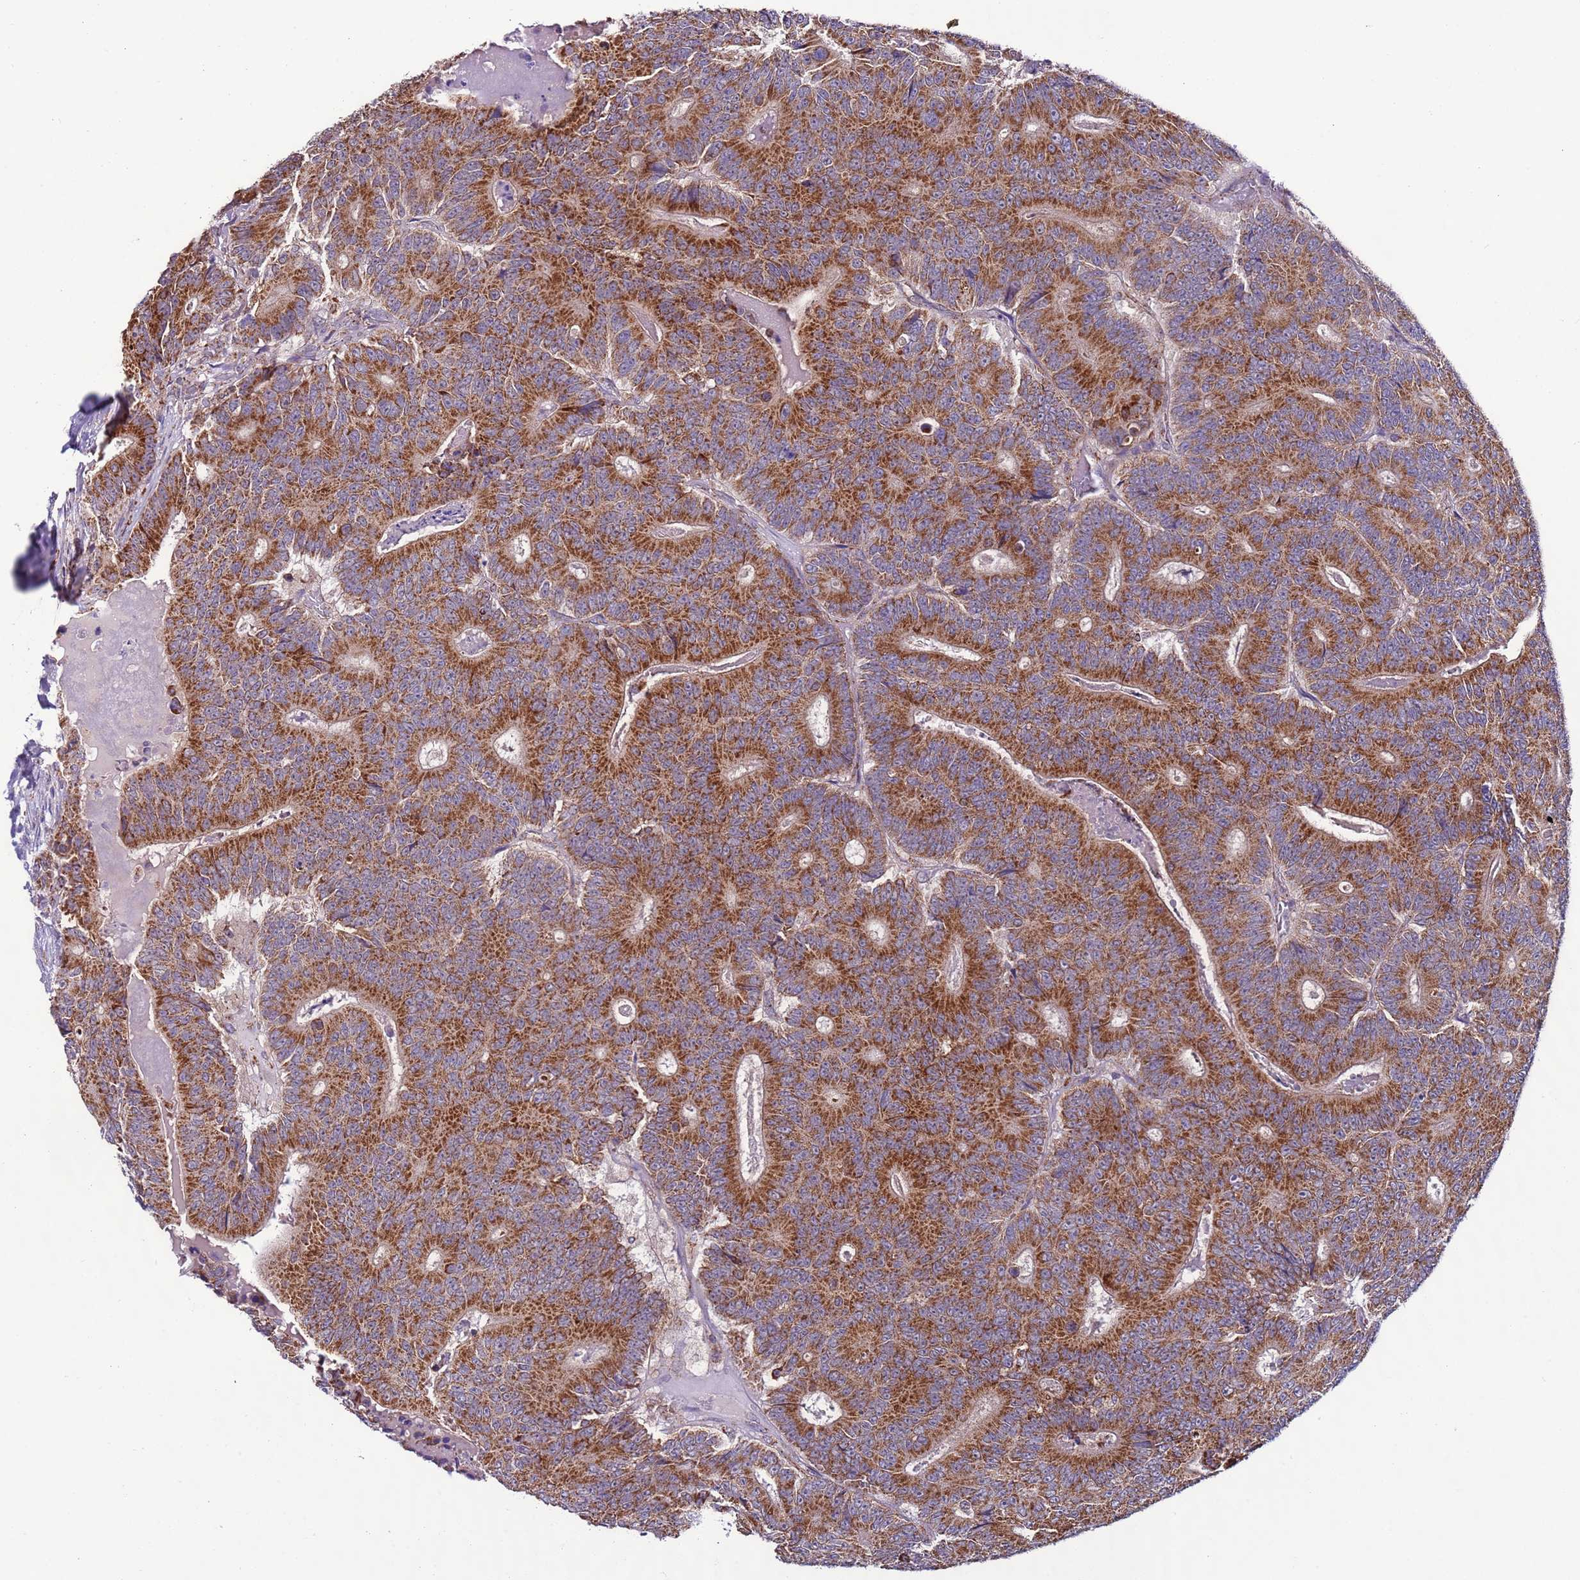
{"staining": {"intensity": "strong", "quantity": ">75%", "location": "cytoplasmic/membranous"}, "tissue": "colorectal cancer", "cell_type": "Tumor cells", "image_type": "cancer", "snomed": [{"axis": "morphology", "description": "Adenocarcinoma, NOS"}, {"axis": "topography", "description": "Colon"}], "caption": "IHC staining of colorectal cancer (adenocarcinoma), which reveals high levels of strong cytoplasmic/membranous expression in approximately >75% of tumor cells indicating strong cytoplasmic/membranous protein staining. The staining was performed using DAB (3,3'-diaminobenzidine) (brown) for protein detection and nuclei were counterstained in hematoxylin (blue).", "gene": "UEVLD", "patient": {"sex": "male", "age": 83}}